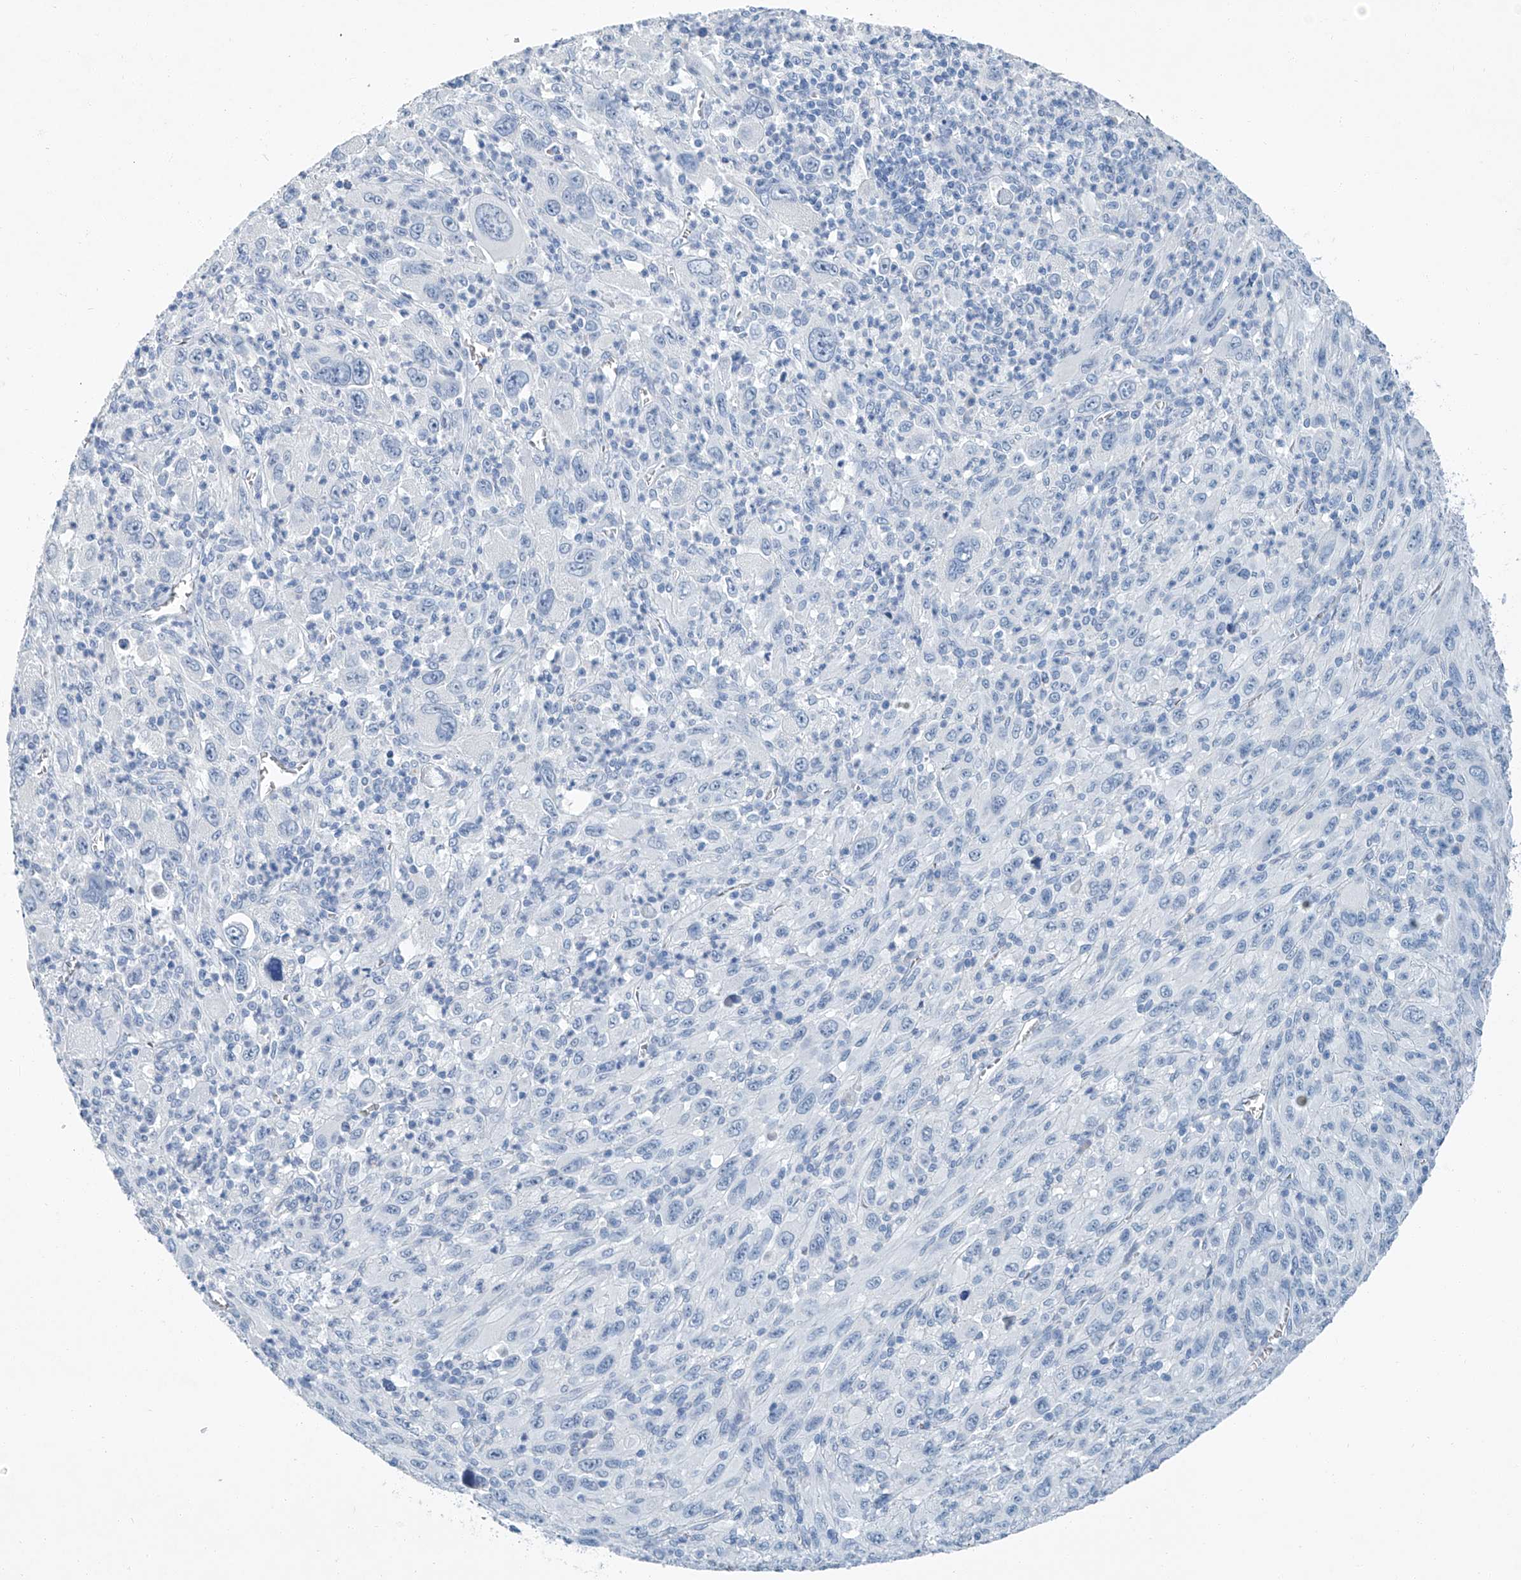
{"staining": {"intensity": "negative", "quantity": "none", "location": "none"}, "tissue": "melanoma", "cell_type": "Tumor cells", "image_type": "cancer", "snomed": [{"axis": "morphology", "description": "Malignant melanoma, Metastatic site"}, {"axis": "topography", "description": "Skin"}], "caption": "This is an immunohistochemistry (IHC) image of malignant melanoma (metastatic site). There is no expression in tumor cells.", "gene": "CYP2A7", "patient": {"sex": "female", "age": 56}}